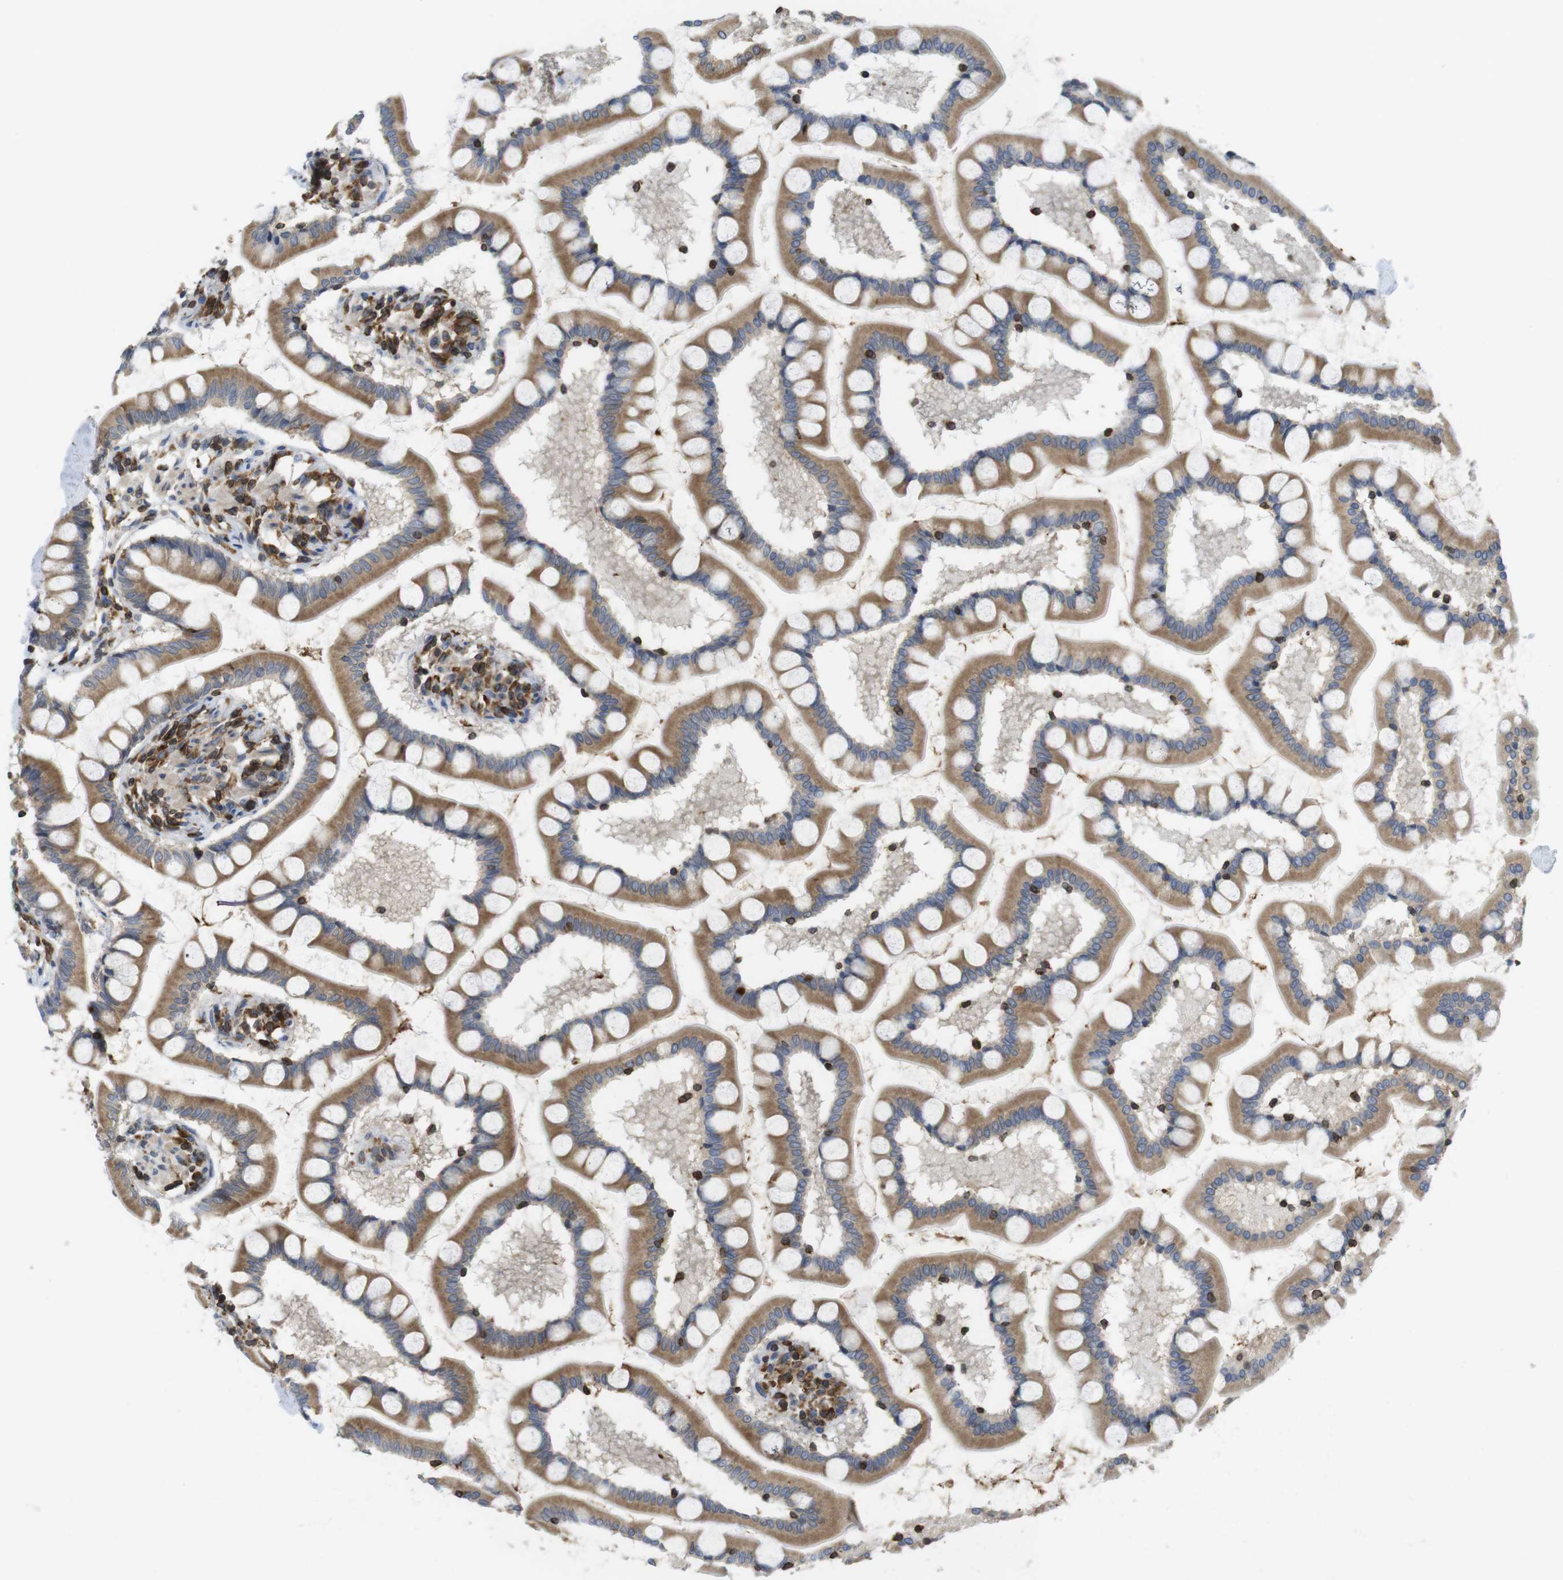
{"staining": {"intensity": "moderate", "quantity": ">75%", "location": "cytoplasmic/membranous"}, "tissue": "small intestine", "cell_type": "Glandular cells", "image_type": "normal", "snomed": [{"axis": "morphology", "description": "Normal tissue, NOS"}, {"axis": "topography", "description": "Small intestine"}], "caption": "This is a photomicrograph of IHC staining of normal small intestine, which shows moderate expression in the cytoplasmic/membranous of glandular cells.", "gene": "ARL6IP5", "patient": {"sex": "male", "age": 41}}